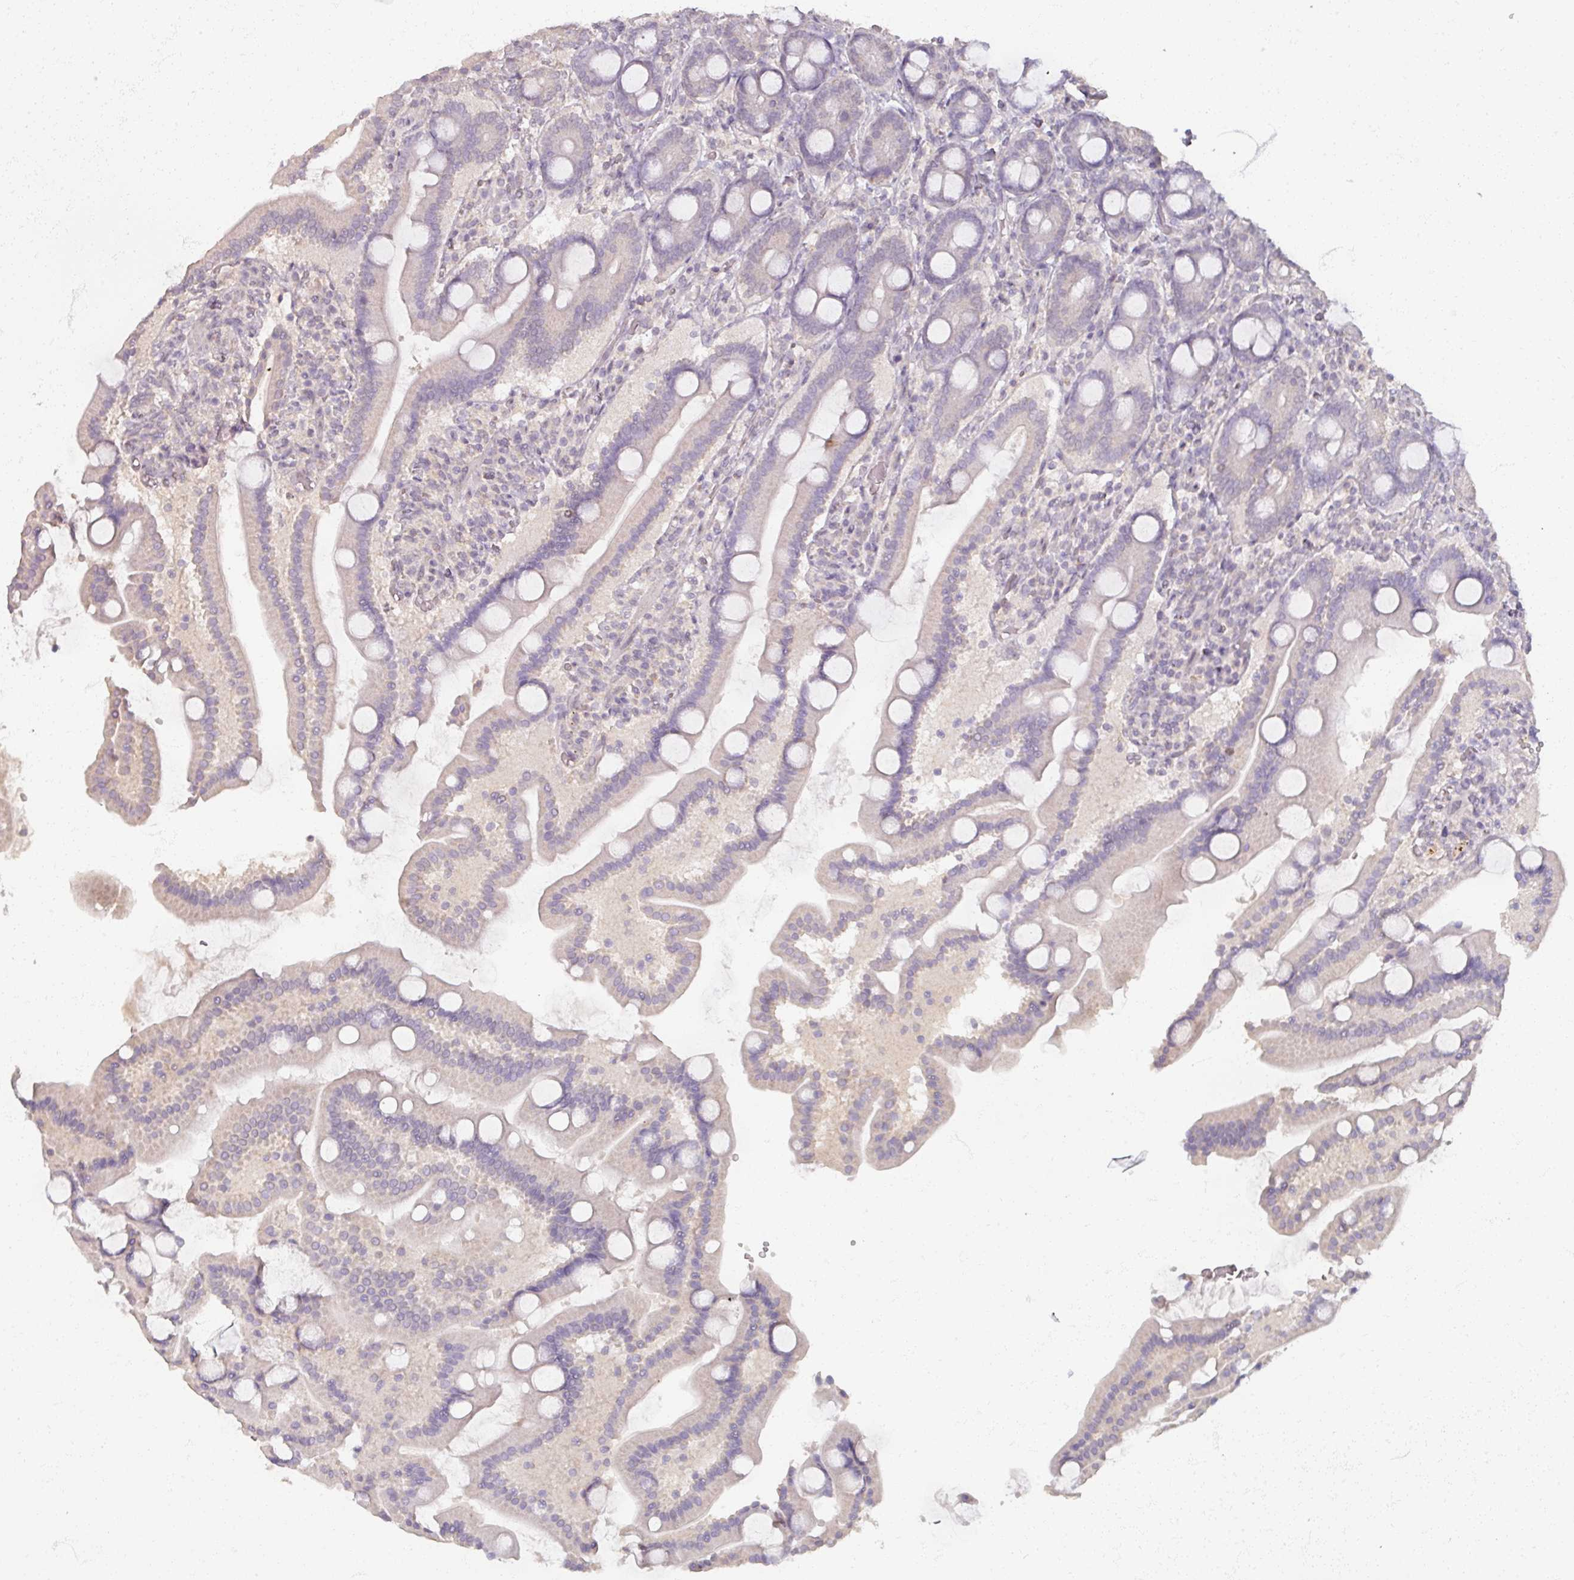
{"staining": {"intensity": "negative", "quantity": "none", "location": "none"}, "tissue": "duodenum", "cell_type": "Glandular cells", "image_type": "normal", "snomed": [{"axis": "morphology", "description": "Normal tissue, NOS"}, {"axis": "topography", "description": "Duodenum"}], "caption": "The photomicrograph demonstrates no significant expression in glandular cells of duodenum.", "gene": "SOX11", "patient": {"sex": "male", "age": 55}}